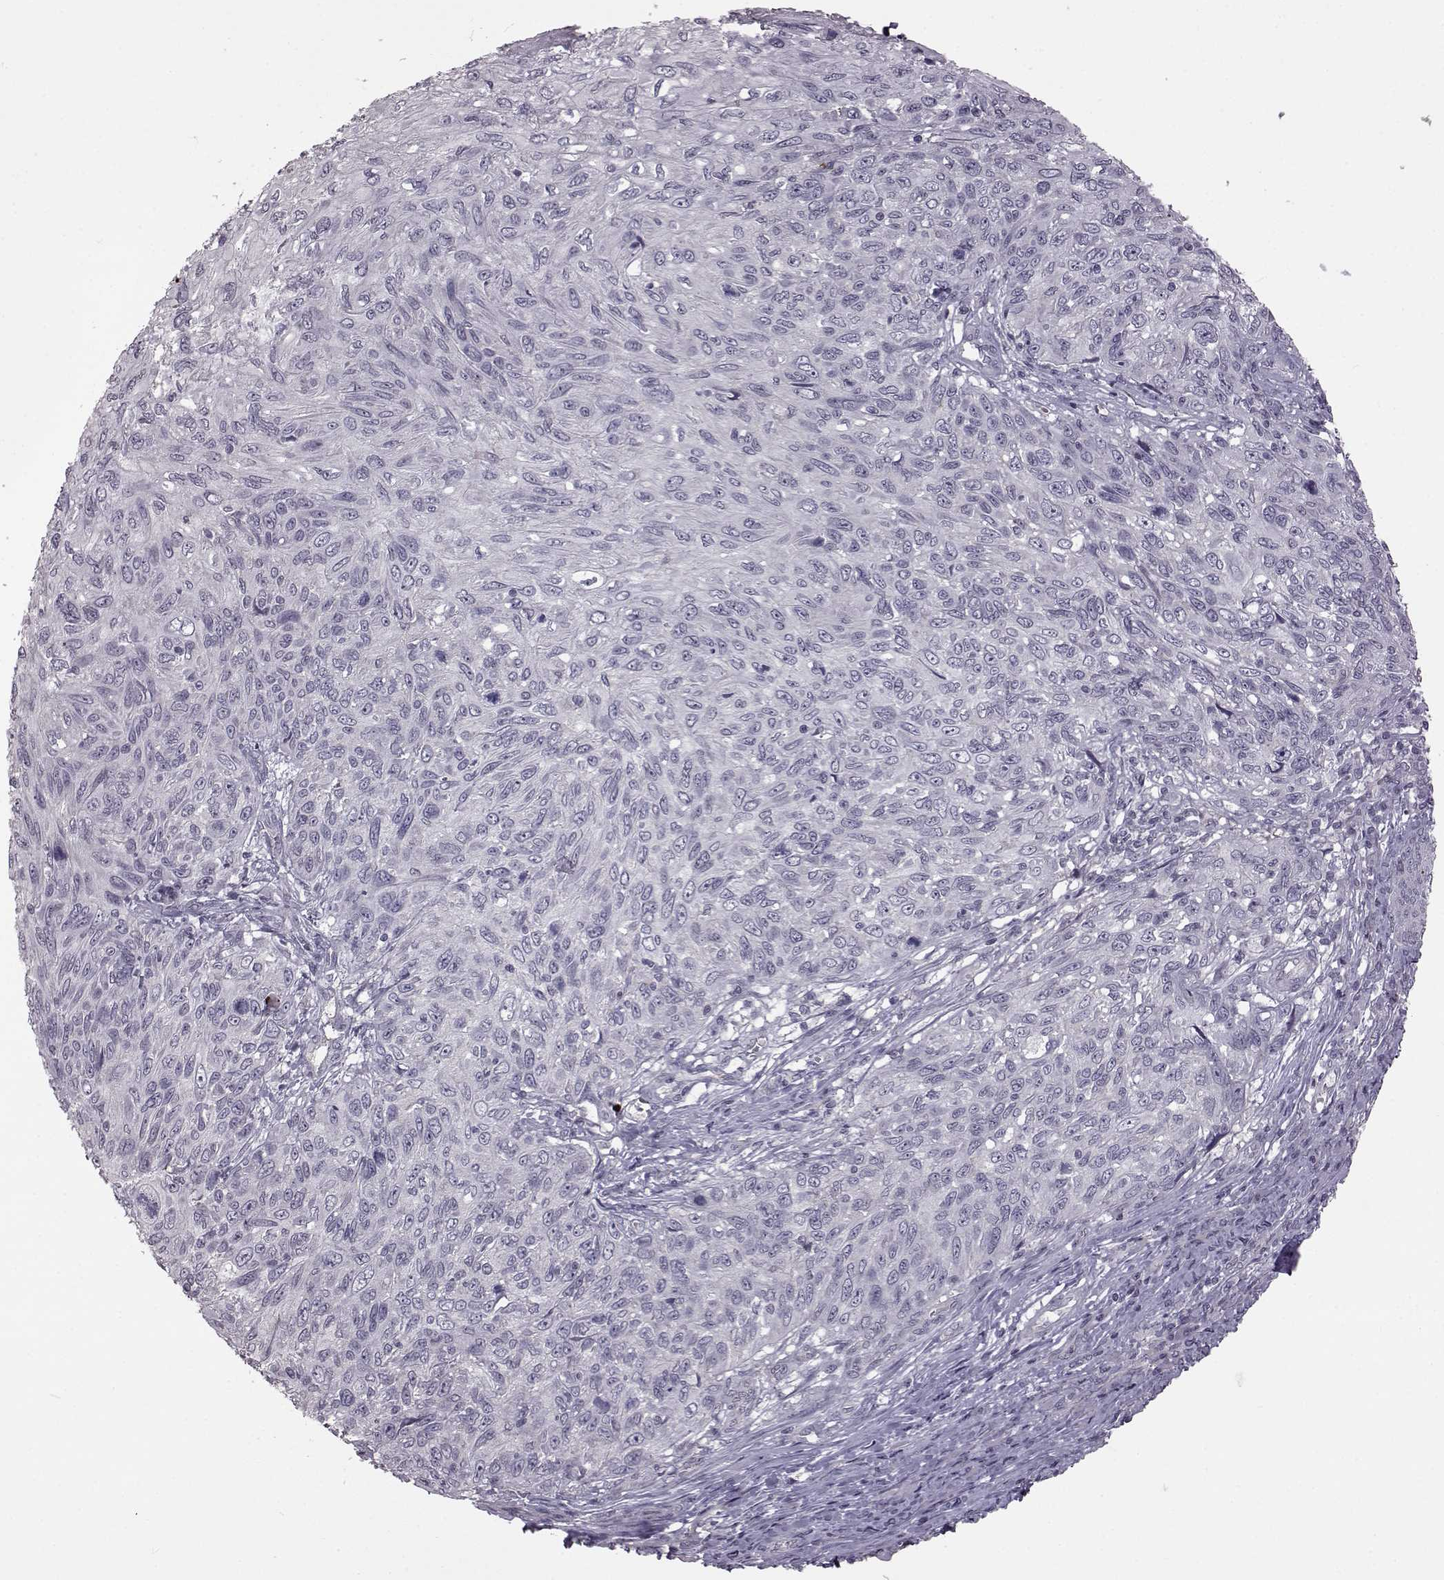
{"staining": {"intensity": "negative", "quantity": "none", "location": "none"}, "tissue": "skin cancer", "cell_type": "Tumor cells", "image_type": "cancer", "snomed": [{"axis": "morphology", "description": "Squamous cell carcinoma, NOS"}, {"axis": "topography", "description": "Skin"}], "caption": "There is no significant positivity in tumor cells of skin cancer.", "gene": "GAL", "patient": {"sex": "male", "age": 92}}